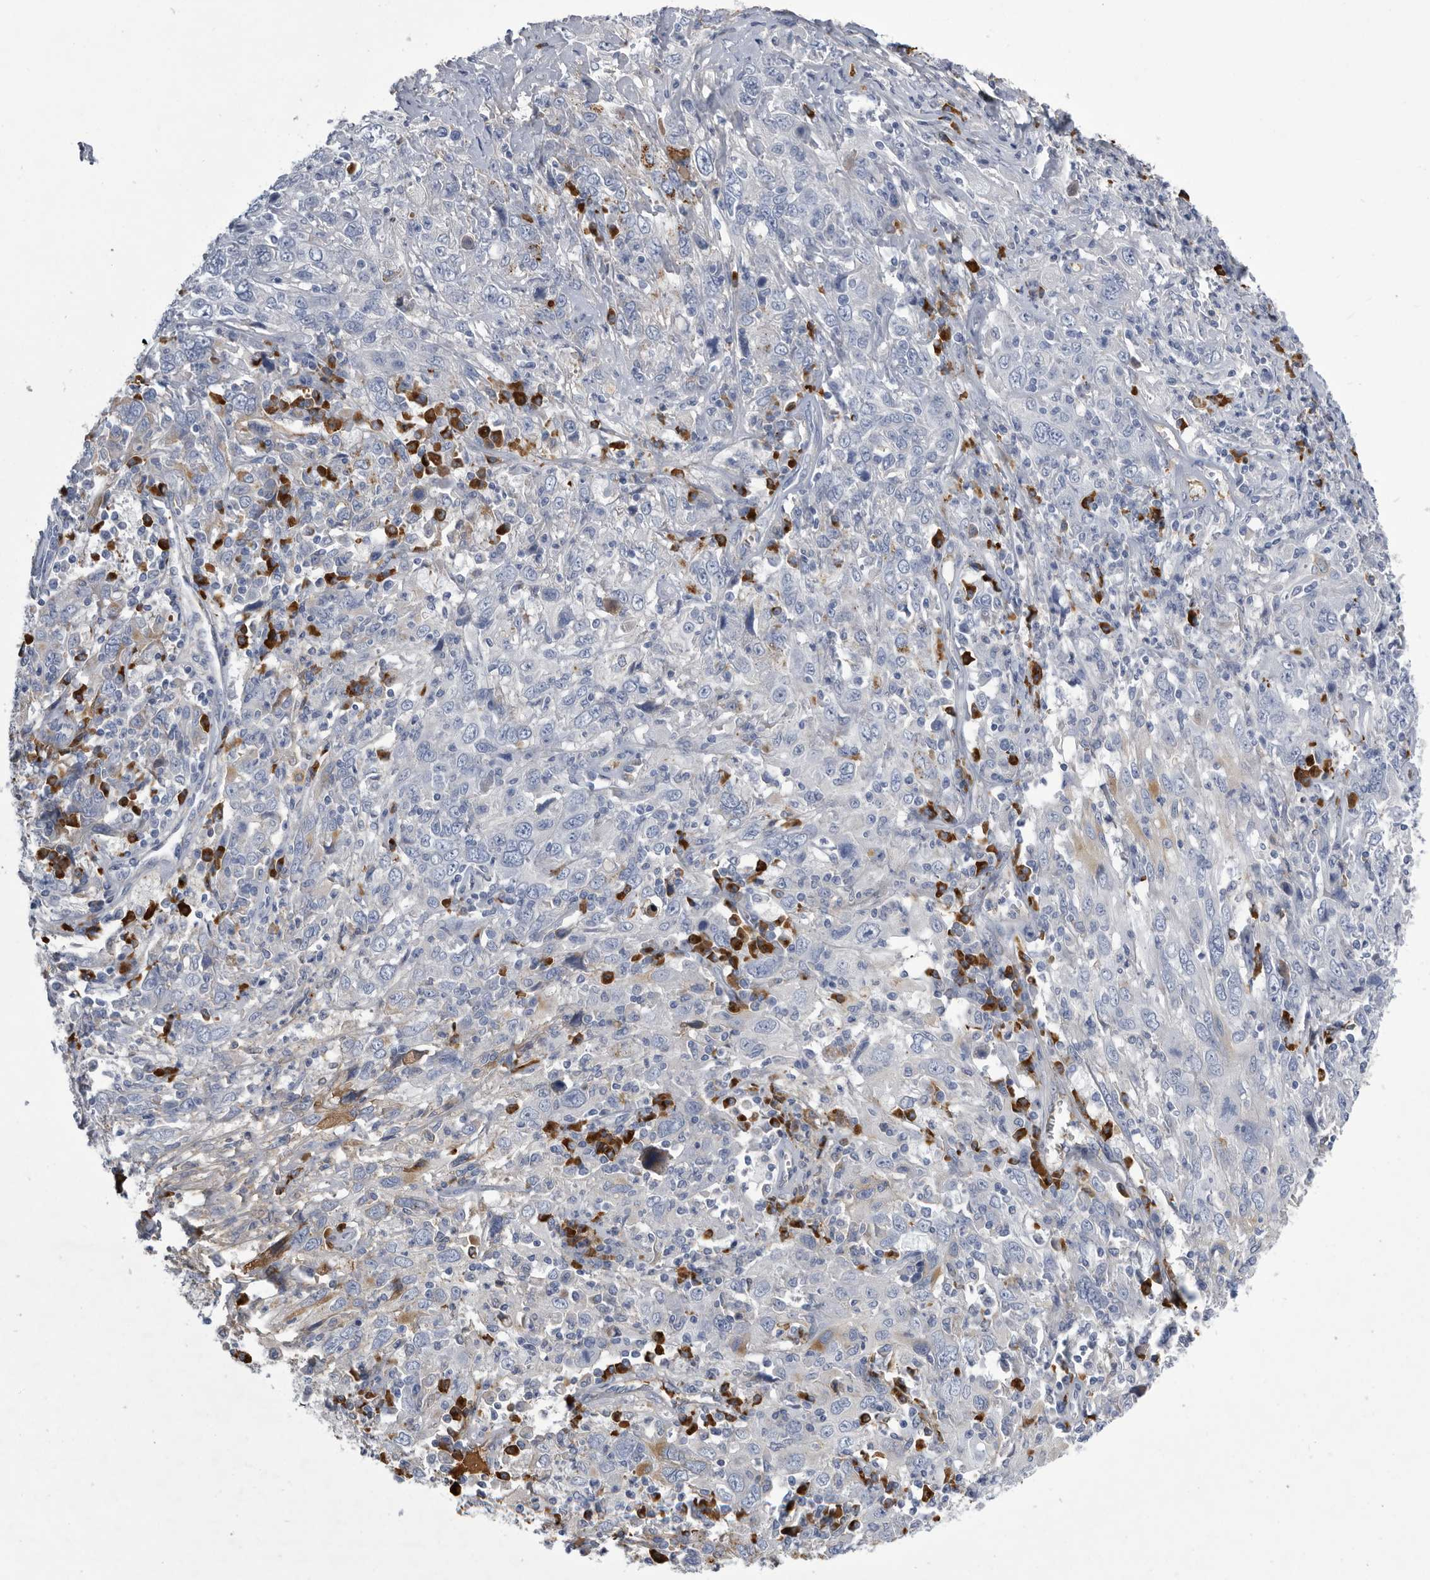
{"staining": {"intensity": "negative", "quantity": "none", "location": "none"}, "tissue": "cervical cancer", "cell_type": "Tumor cells", "image_type": "cancer", "snomed": [{"axis": "morphology", "description": "Squamous cell carcinoma, NOS"}, {"axis": "topography", "description": "Cervix"}], "caption": "Tumor cells are negative for brown protein staining in squamous cell carcinoma (cervical).", "gene": "BTBD6", "patient": {"sex": "female", "age": 46}}